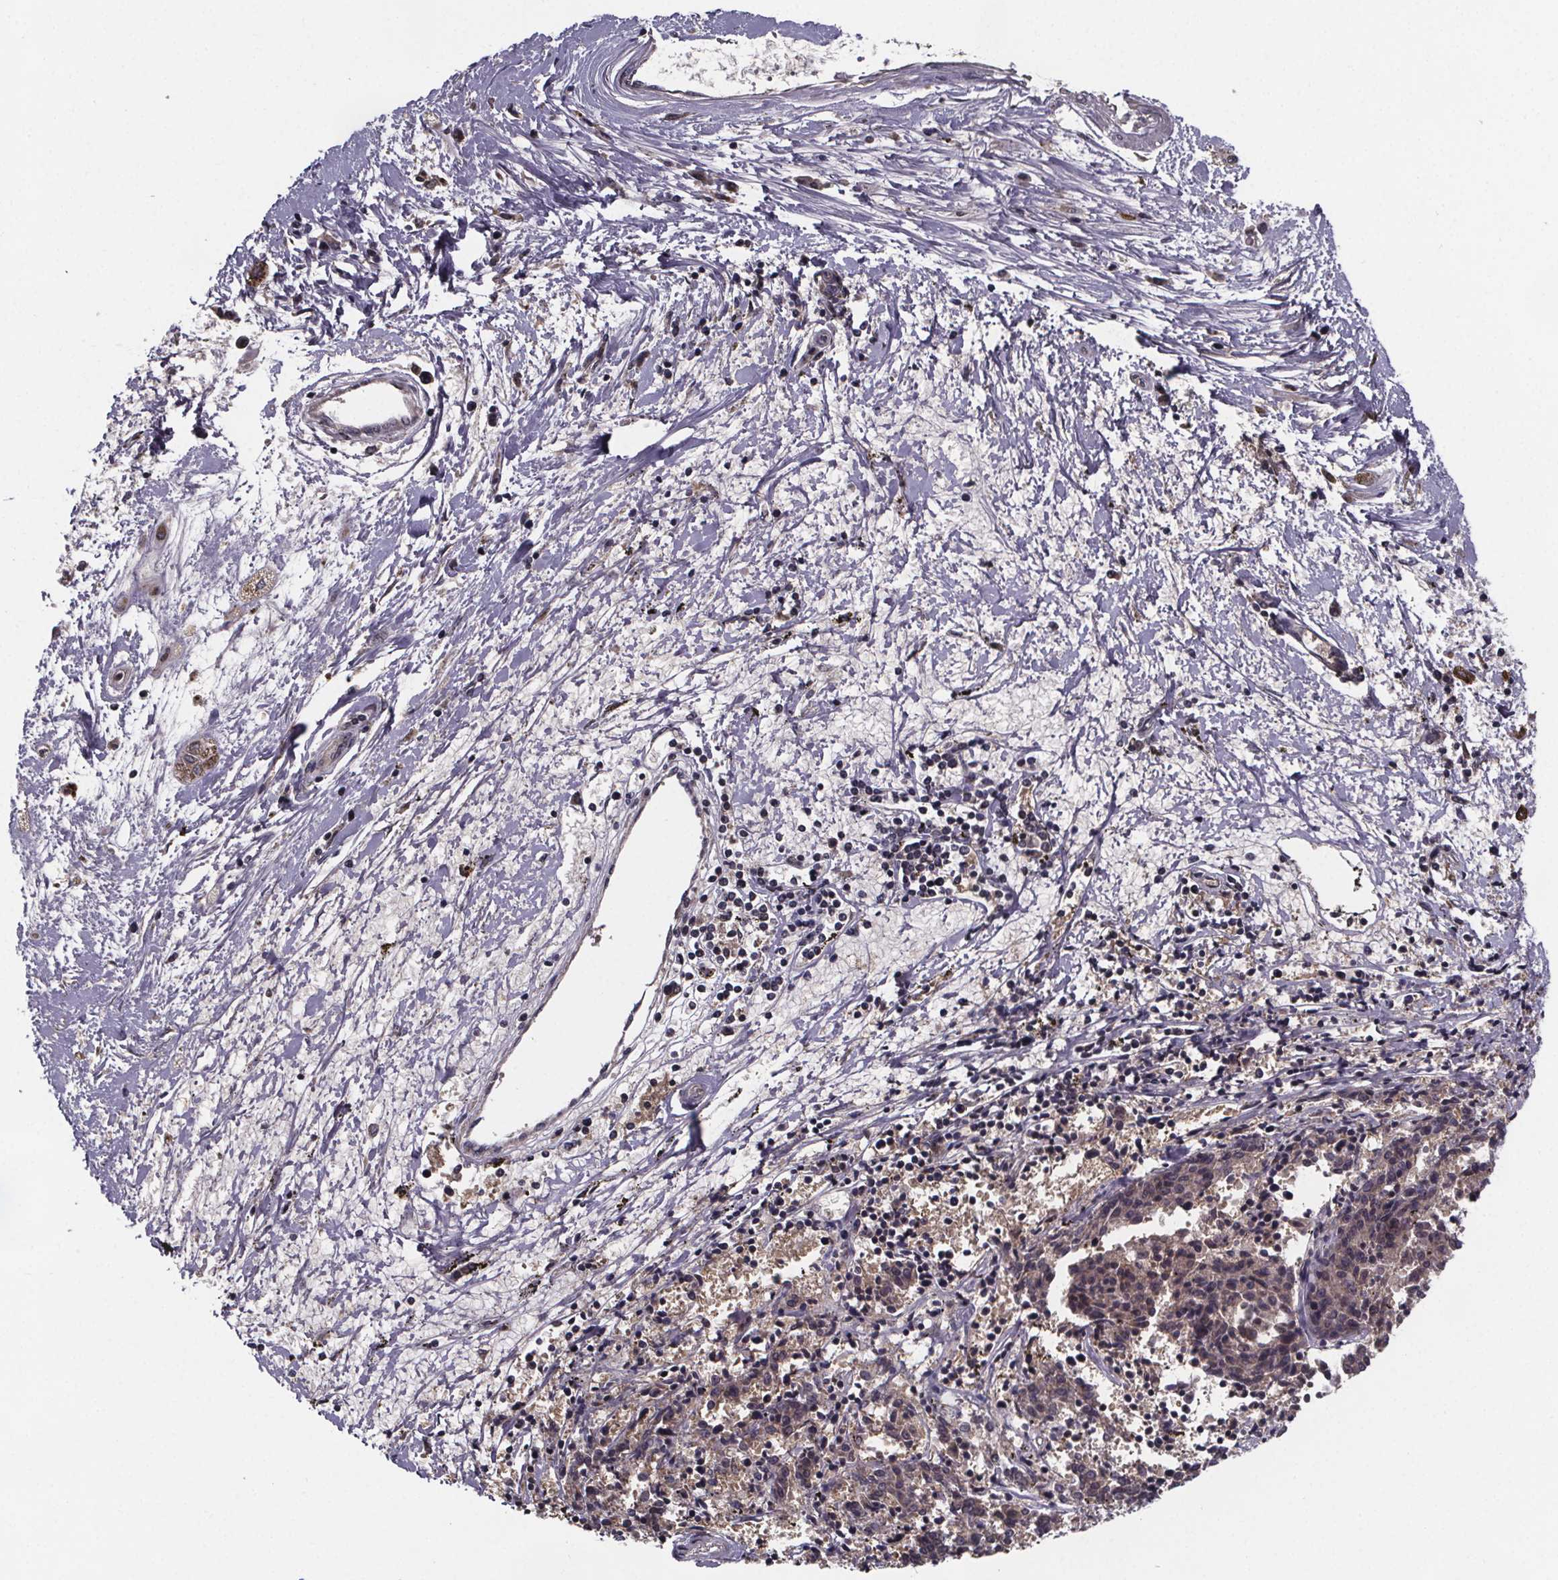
{"staining": {"intensity": "weak", "quantity": ">75%", "location": "cytoplasmic/membranous"}, "tissue": "melanoma", "cell_type": "Tumor cells", "image_type": "cancer", "snomed": [{"axis": "morphology", "description": "Malignant melanoma, NOS"}, {"axis": "topography", "description": "Skin"}], "caption": "A low amount of weak cytoplasmic/membranous expression is appreciated in about >75% of tumor cells in melanoma tissue.", "gene": "FN3KRP", "patient": {"sex": "female", "age": 72}}